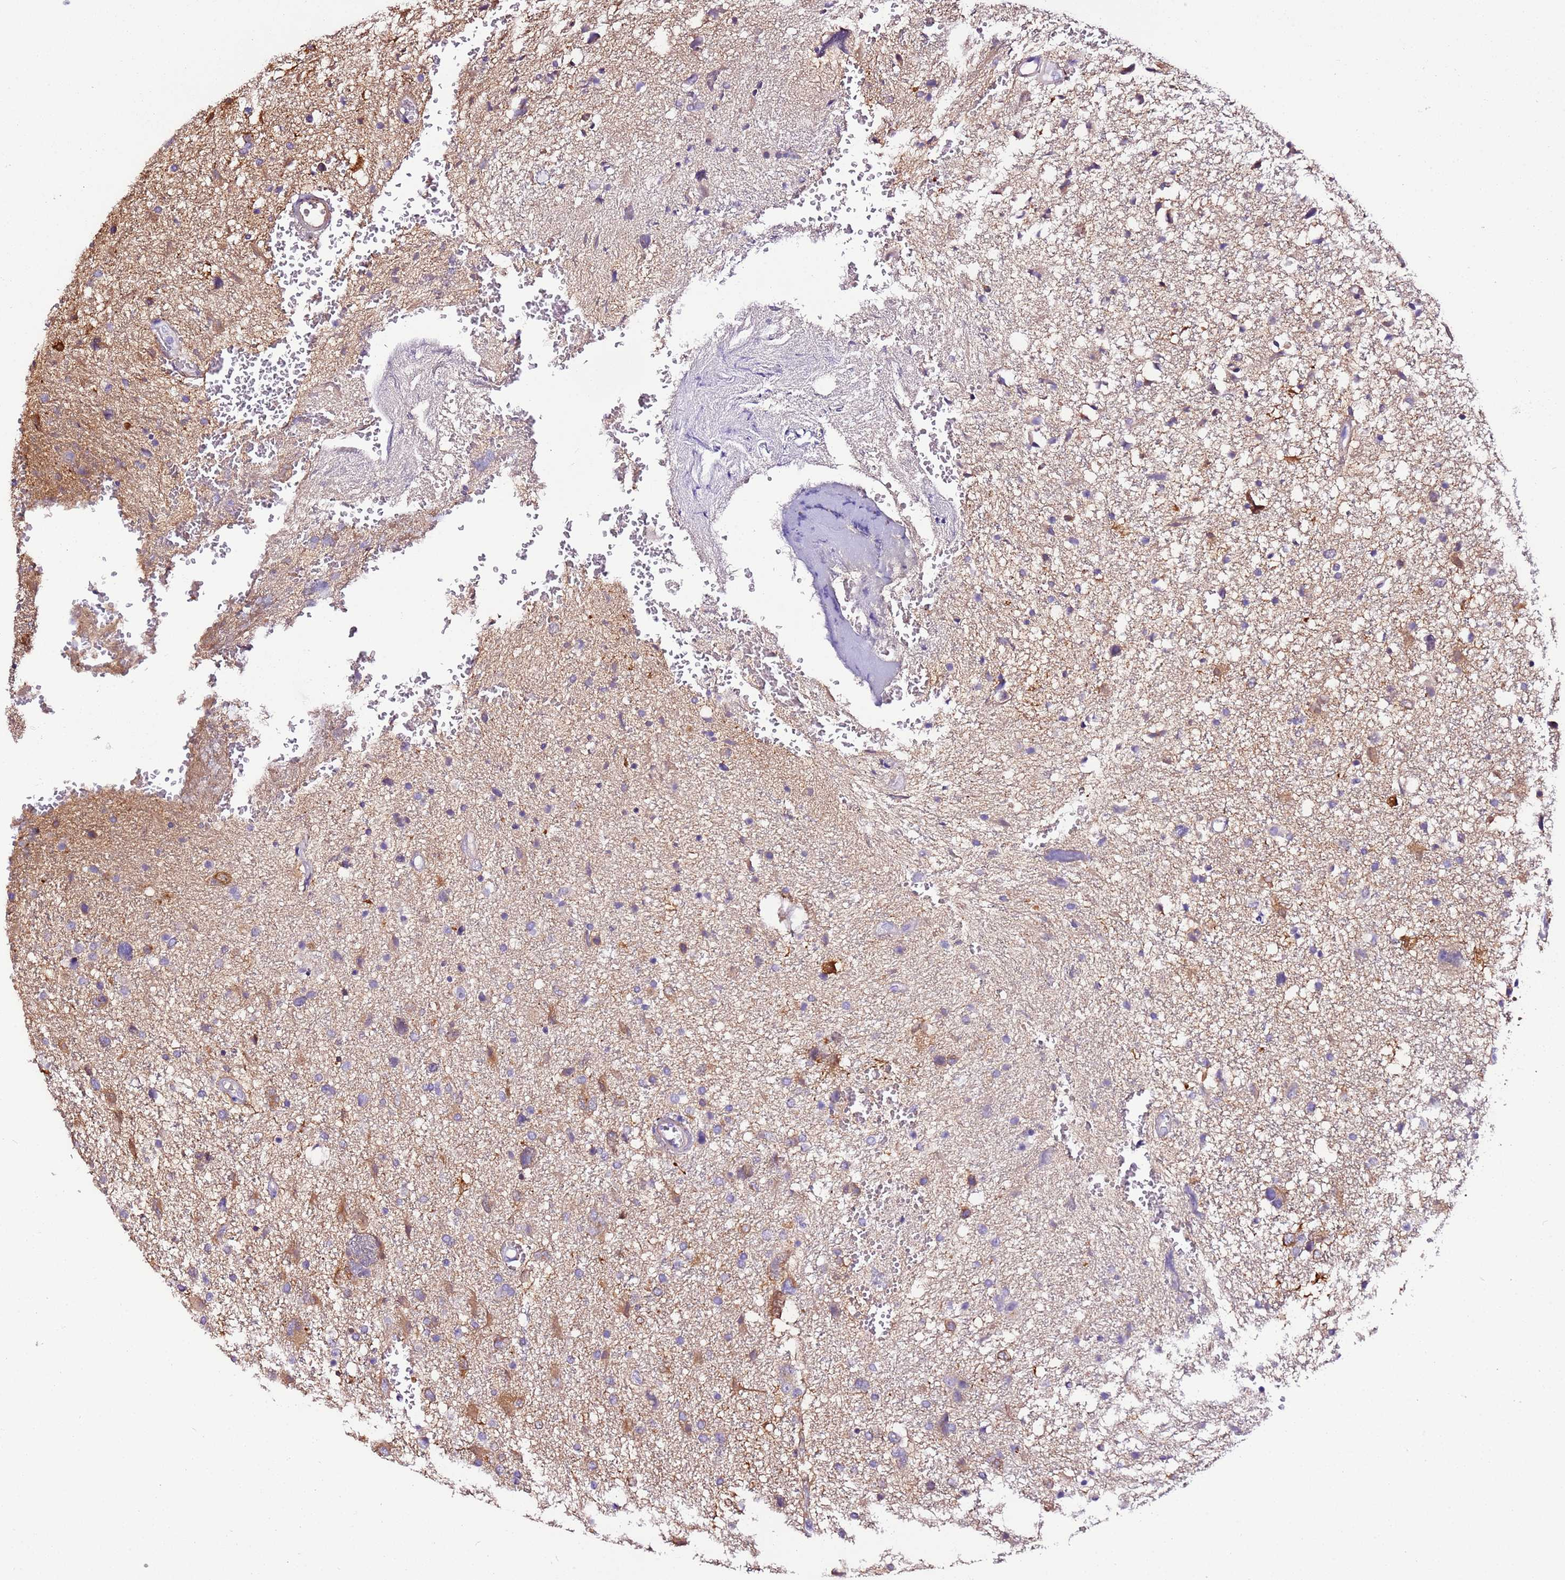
{"staining": {"intensity": "moderate", "quantity": "<25%", "location": "cytoplasmic/membranous"}, "tissue": "glioma", "cell_type": "Tumor cells", "image_type": "cancer", "snomed": [{"axis": "morphology", "description": "Glioma, malignant, High grade"}, {"axis": "topography", "description": "Brain"}], "caption": "Immunohistochemical staining of human malignant glioma (high-grade) shows low levels of moderate cytoplasmic/membranous protein positivity in about <25% of tumor cells. (brown staining indicates protein expression, while blue staining denotes nuclei).", "gene": "FAM174C", "patient": {"sex": "male", "age": 61}}